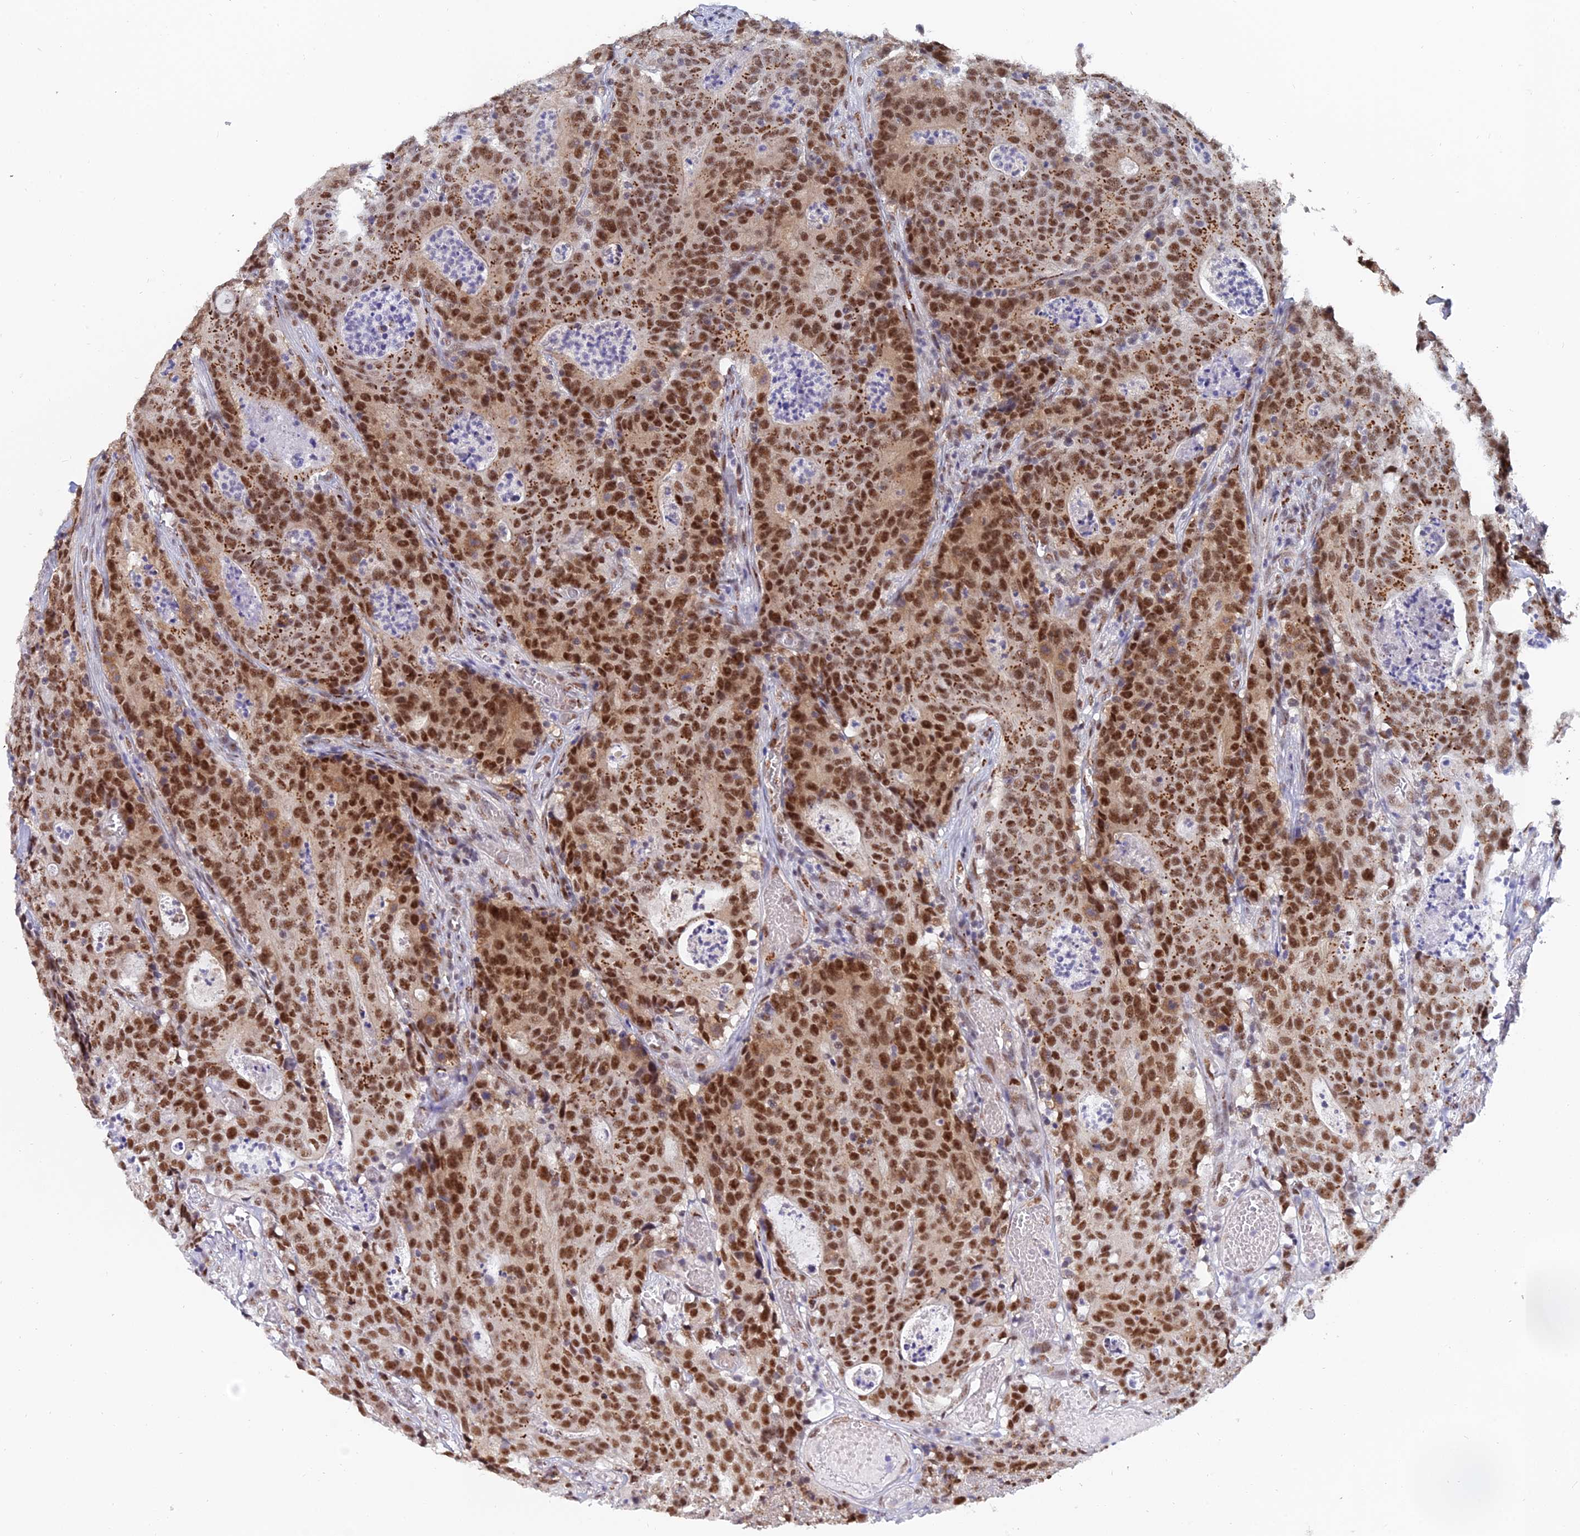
{"staining": {"intensity": "strong", "quantity": ">75%", "location": "cytoplasmic/membranous,nuclear"}, "tissue": "colorectal cancer", "cell_type": "Tumor cells", "image_type": "cancer", "snomed": [{"axis": "morphology", "description": "Adenocarcinoma, NOS"}, {"axis": "topography", "description": "Colon"}], "caption": "Immunohistochemistry (DAB) staining of colorectal cancer shows strong cytoplasmic/membranous and nuclear protein expression in approximately >75% of tumor cells.", "gene": "THOC3", "patient": {"sex": "male", "age": 83}}